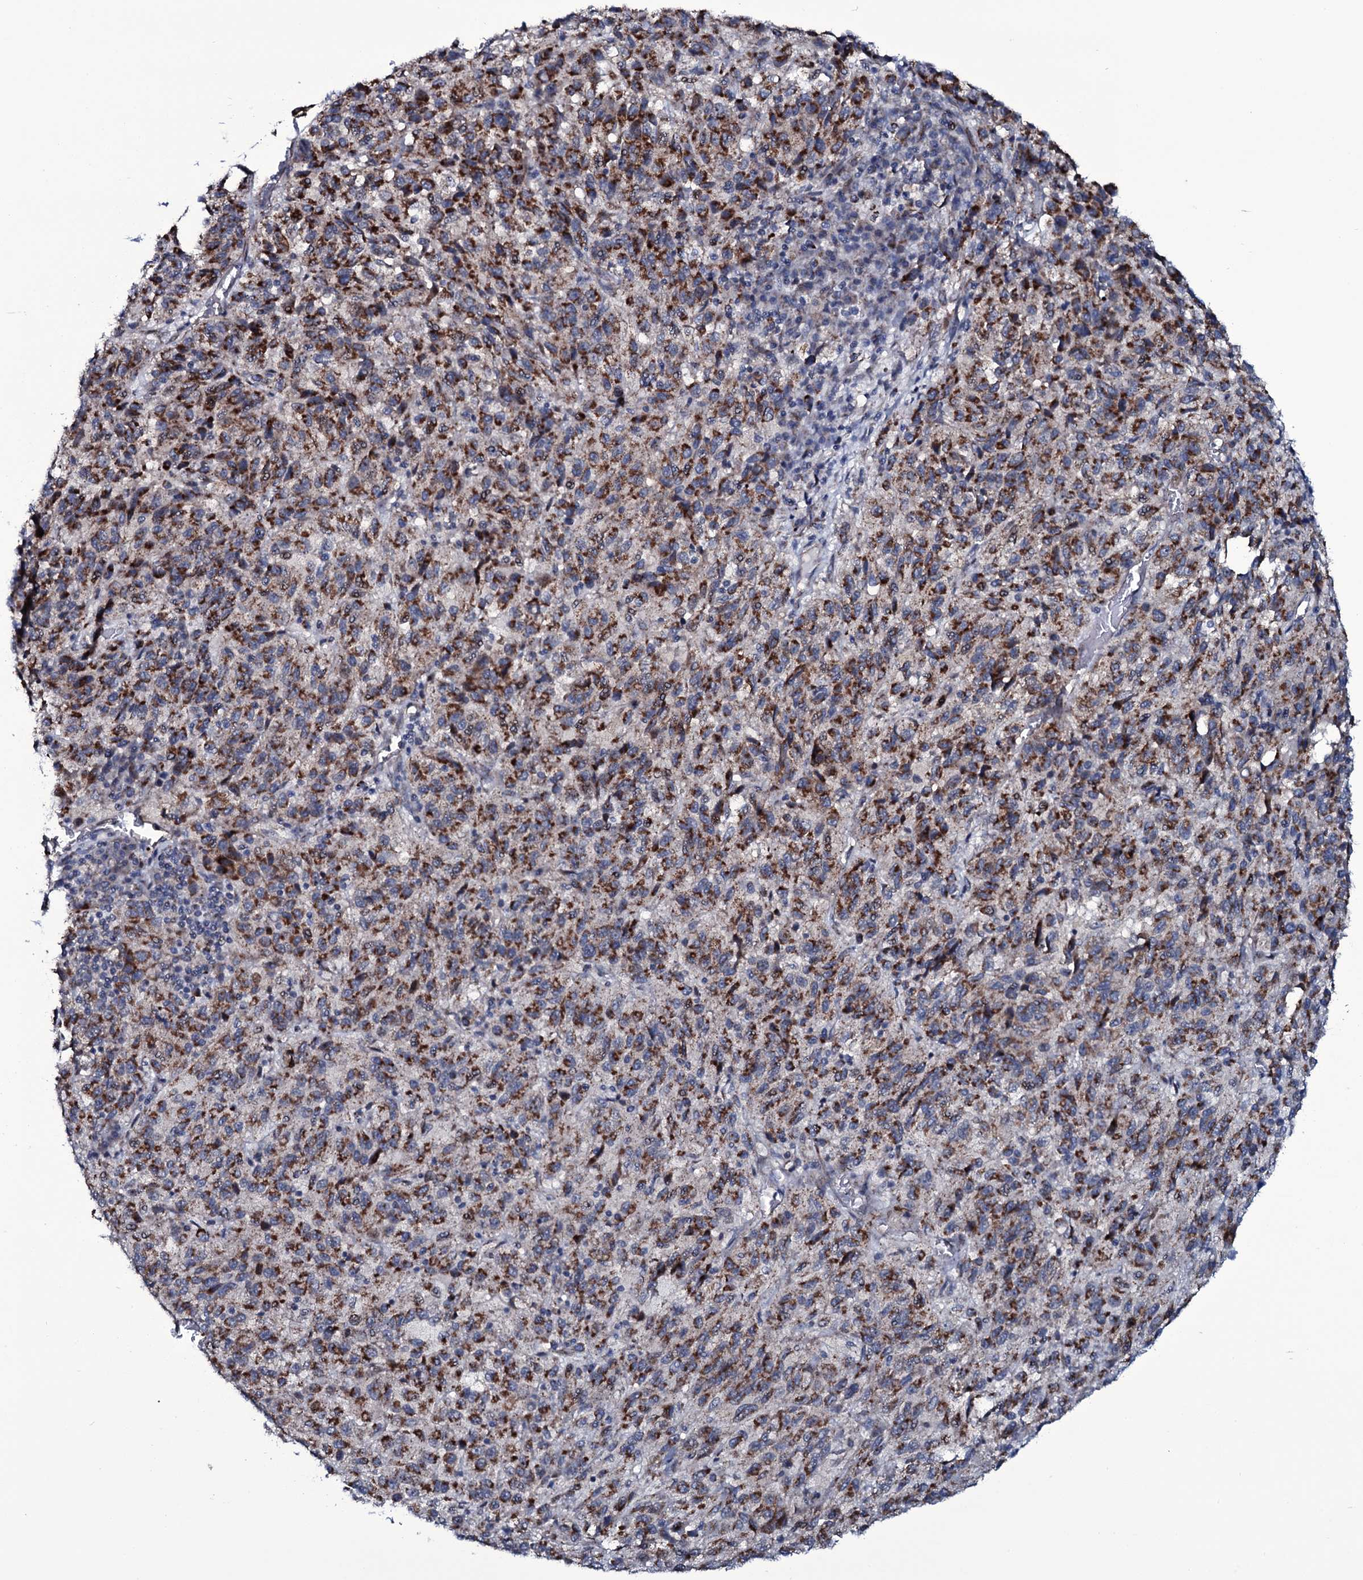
{"staining": {"intensity": "strong", "quantity": ">75%", "location": "cytoplasmic/membranous"}, "tissue": "melanoma", "cell_type": "Tumor cells", "image_type": "cancer", "snomed": [{"axis": "morphology", "description": "Malignant melanoma, Metastatic site"}, {"axis": "topography", "description": "Lung"}], "caption": "Tumor cells display high levels of strong cytoplasmic/membranous expression in approximately >75% of cells in malignant melanoma (metastatic site).", "gene": "WIPF3", "patient": {"sex": "male", "age": 64}}